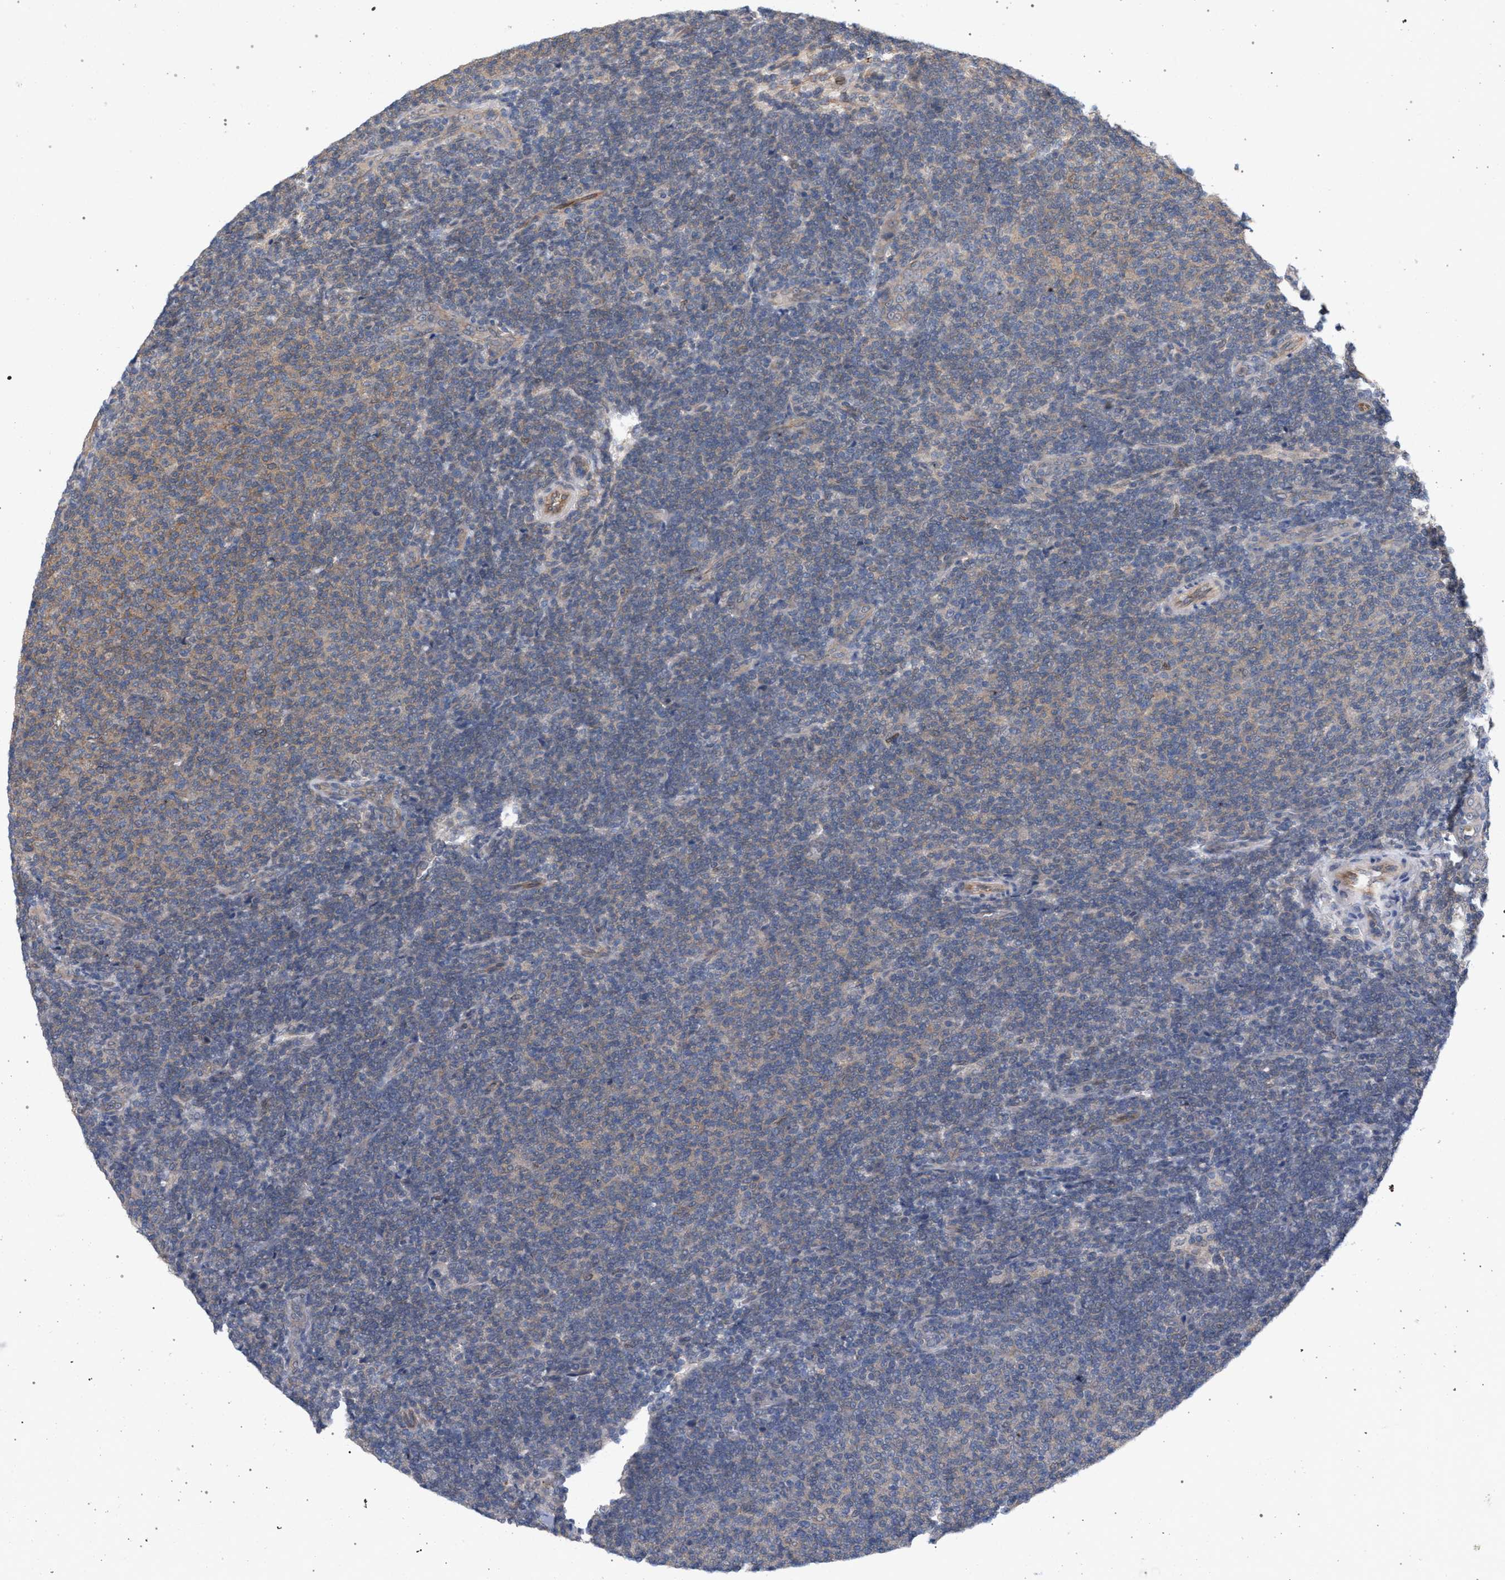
{"staining": {"intensity": "weak", "quantity": "<25%", "location": "cytoplasmic/membranous"}, "tissue": "lymphoma", "cell_type": "Tumor cells", "image_type": "cancer", "snomed": [{"axis": "morphology", "description": "Malignant lymphoma, non-Hodgkin's type, Low grade"}, {"axis": "topography", "description": "Lymph node"}], "caption": "Protein analysis of low-grade malignant lymphoma, non-Hodgkin's type demonstrates no significant expression in tumor cells.", "gene": "ARPC5L", "patient": {"sex": "male", "age": 66}}